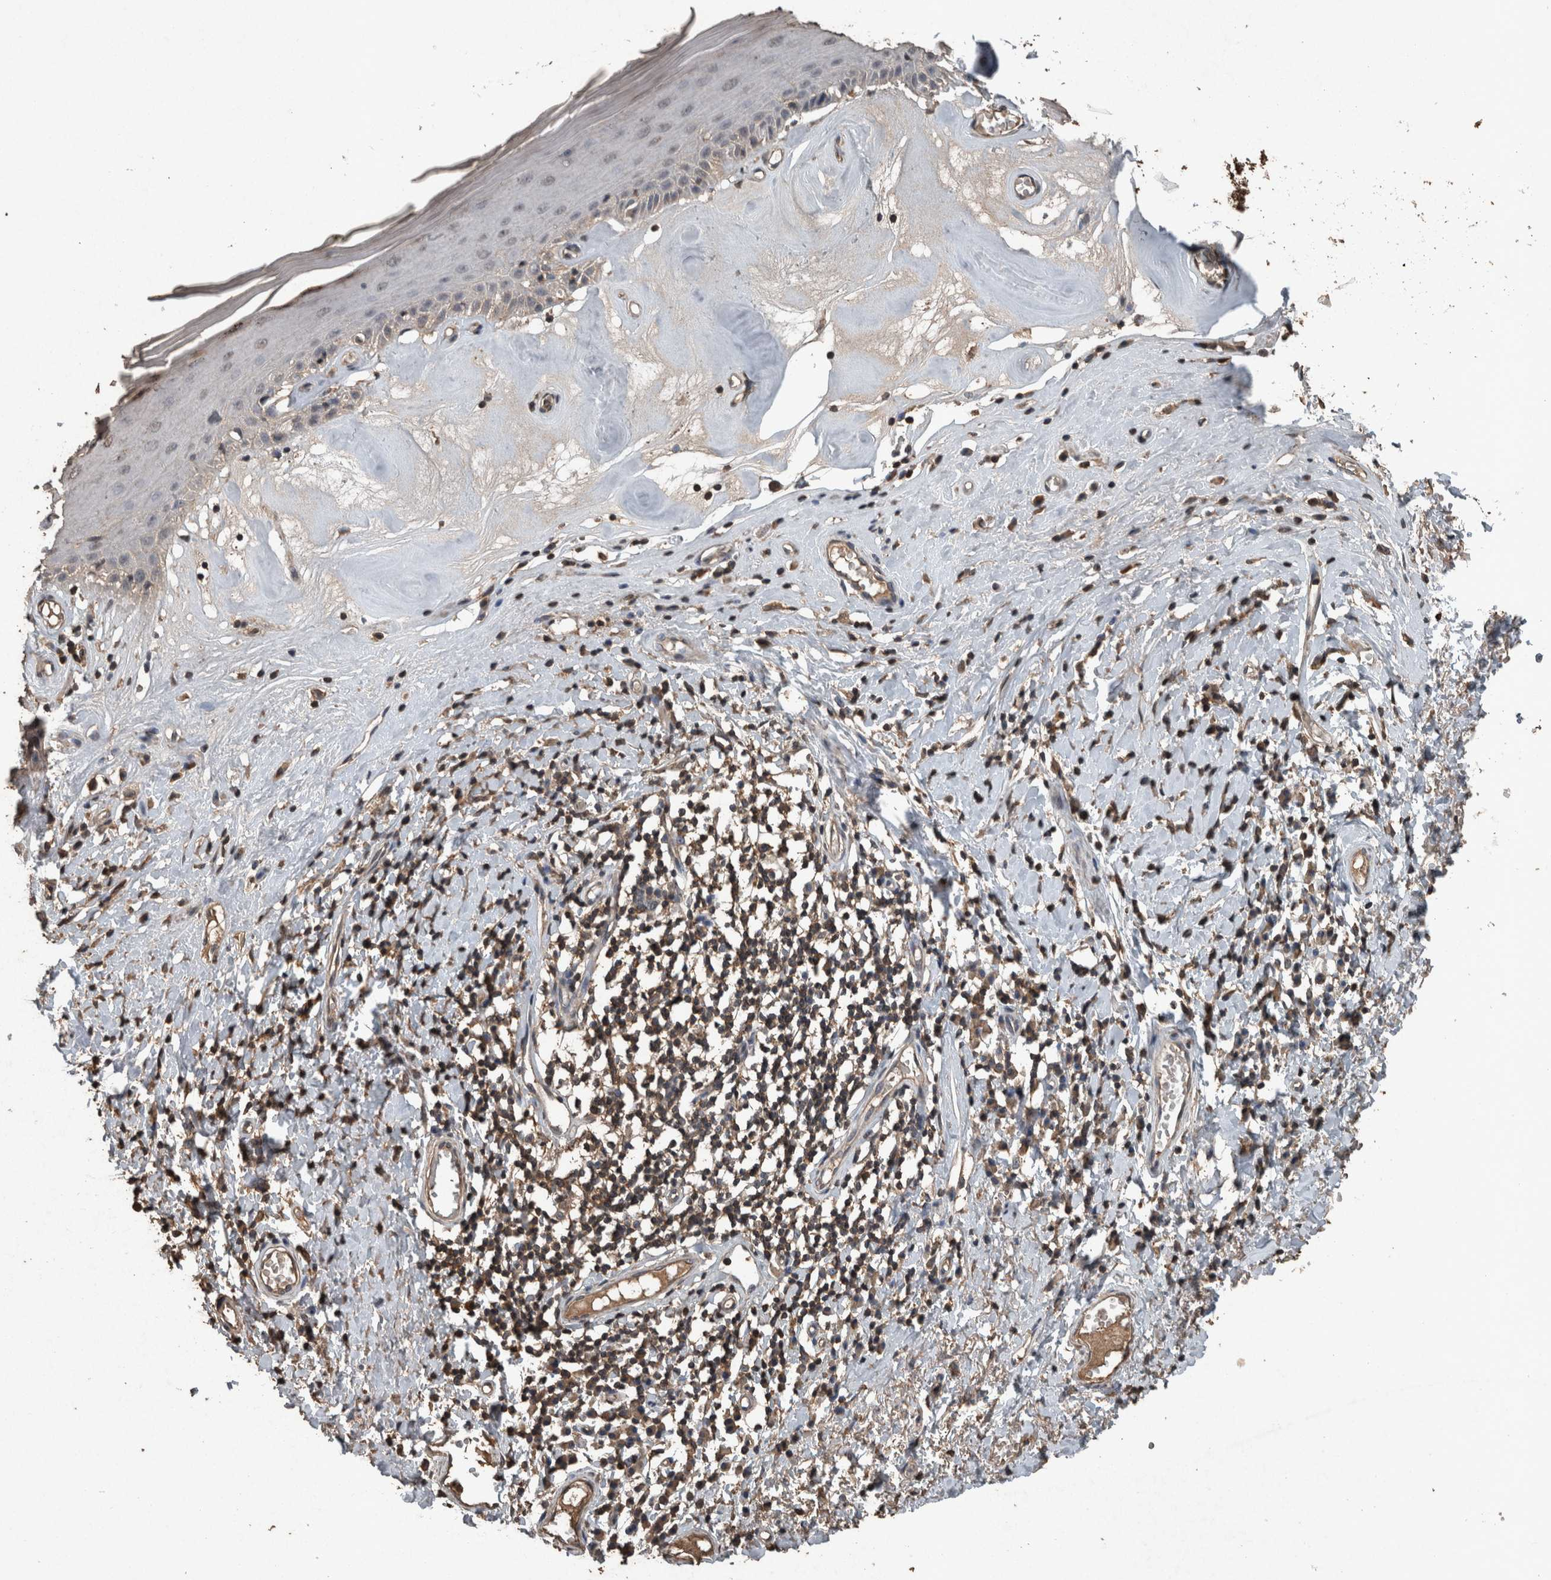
{"staining": {"intensity": "weak", "quantity": "<25%", "location": "cytoplasmic/membranous,nuclear"}, "tissue": "skin", "cell_type": "Epidermal cells", "image_type": "normal", "snomed": [{"axis": "morphology", "description": "Normal tissue, NOS"}, {"axis": "morphology", "description": "Inflammation, NOS"}, {"axis": "topography", "description": "Vulva"}], "caption": "Immunohistochemistry (IHC) of unremarkable skin demonstrates no expression in epidermal cells.", "gene": "FGFRL1", "patient": {"sex": "female", "age": 84}}